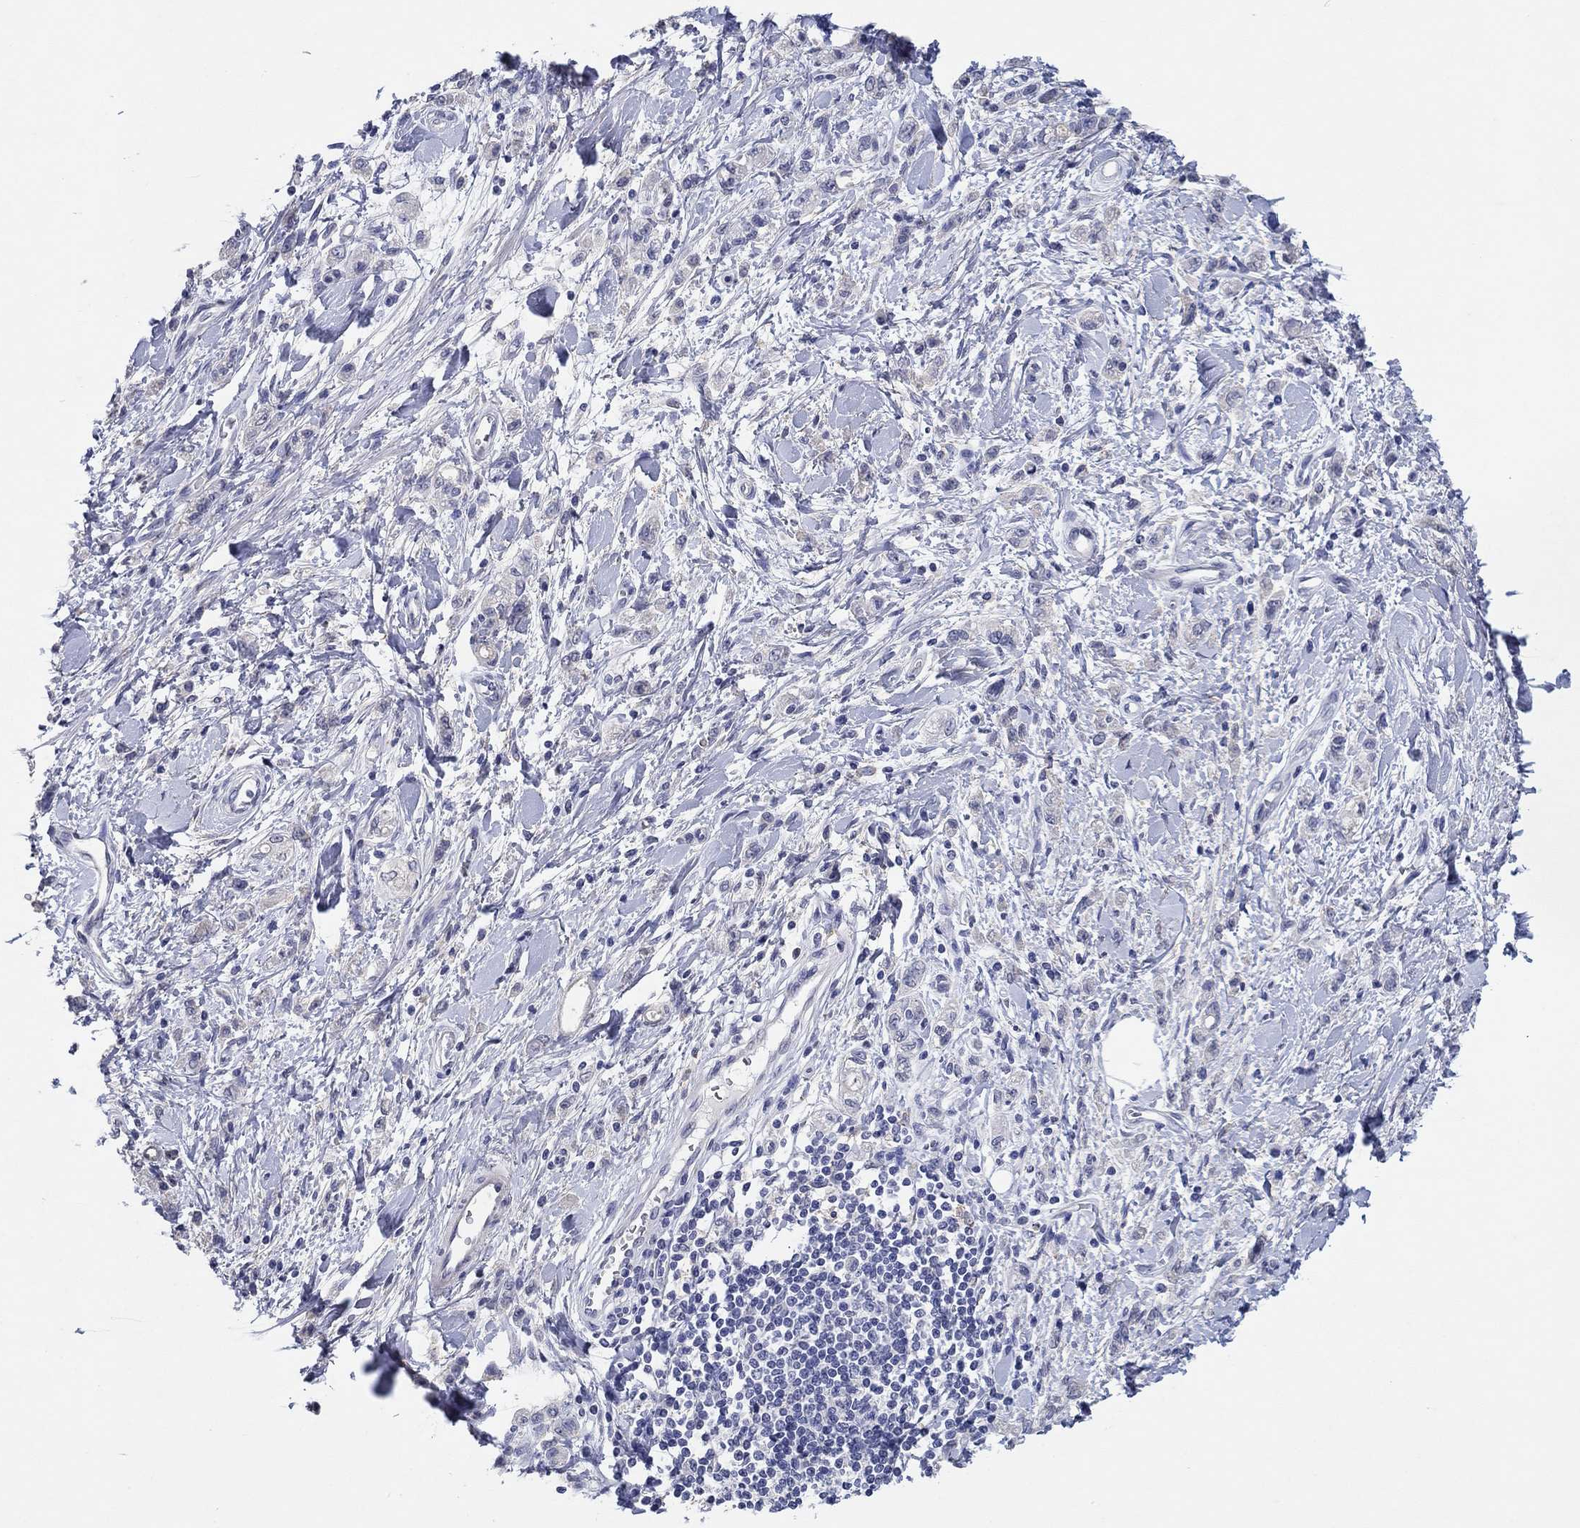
{"staining": {"intensity": "negative", "quantity": "none", "location": "none"}, "tissue": "stomach cancer", "cell_type": "Tumor cells", "image_type": "cancer", "snomed": [{"axis": "morphology", "description": "Adenocarcinoma, NOS"}, {"axis": "topography", "description": "Stomach"}], "caption": "Tumor cells are negative for brown protein staining in adenocarcinoma (stomach).", "gene": "HDC", "patient": {"sex": "male", "age": 77}}